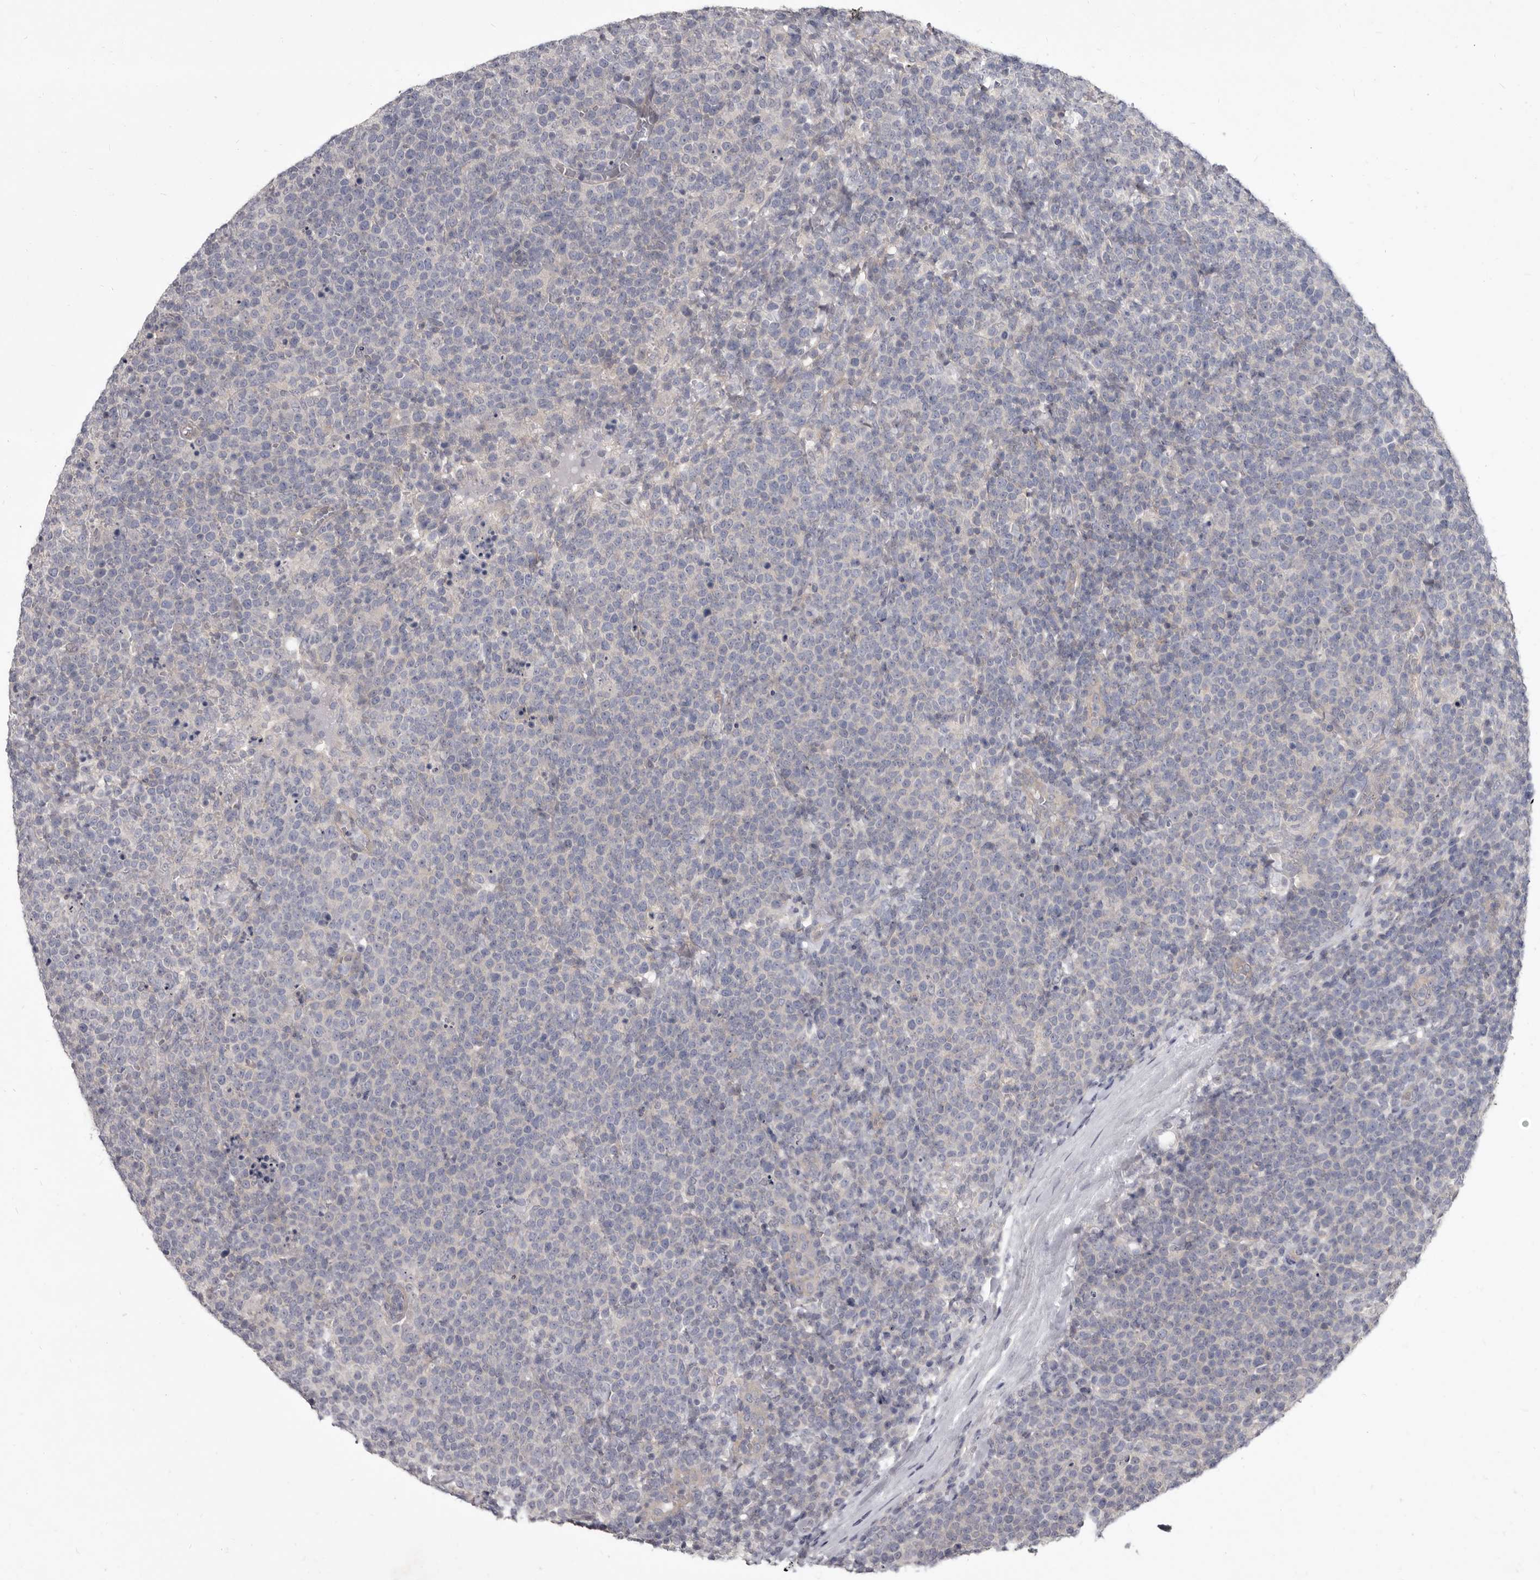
{"staining": {"intensity": "negative", "quantity": "none", "location": "none"}, "tissue": "lymphoma", "cell_type": "Tumor cells", "image_type": "cancer", "snomed": [{"axis": "morphology", "description": "Malignant lymphoma, non-Hodgkin's type, High grade"}, {"axis": "topography", "description": "Lymph node"}], "caption": "Tumor cells are negative for brown protein staining in malignant lymphoma, non-Hodgkin's type (high-grade).", "gene": "GSK3B", "patient": {"sex": "male", "age": 61}}